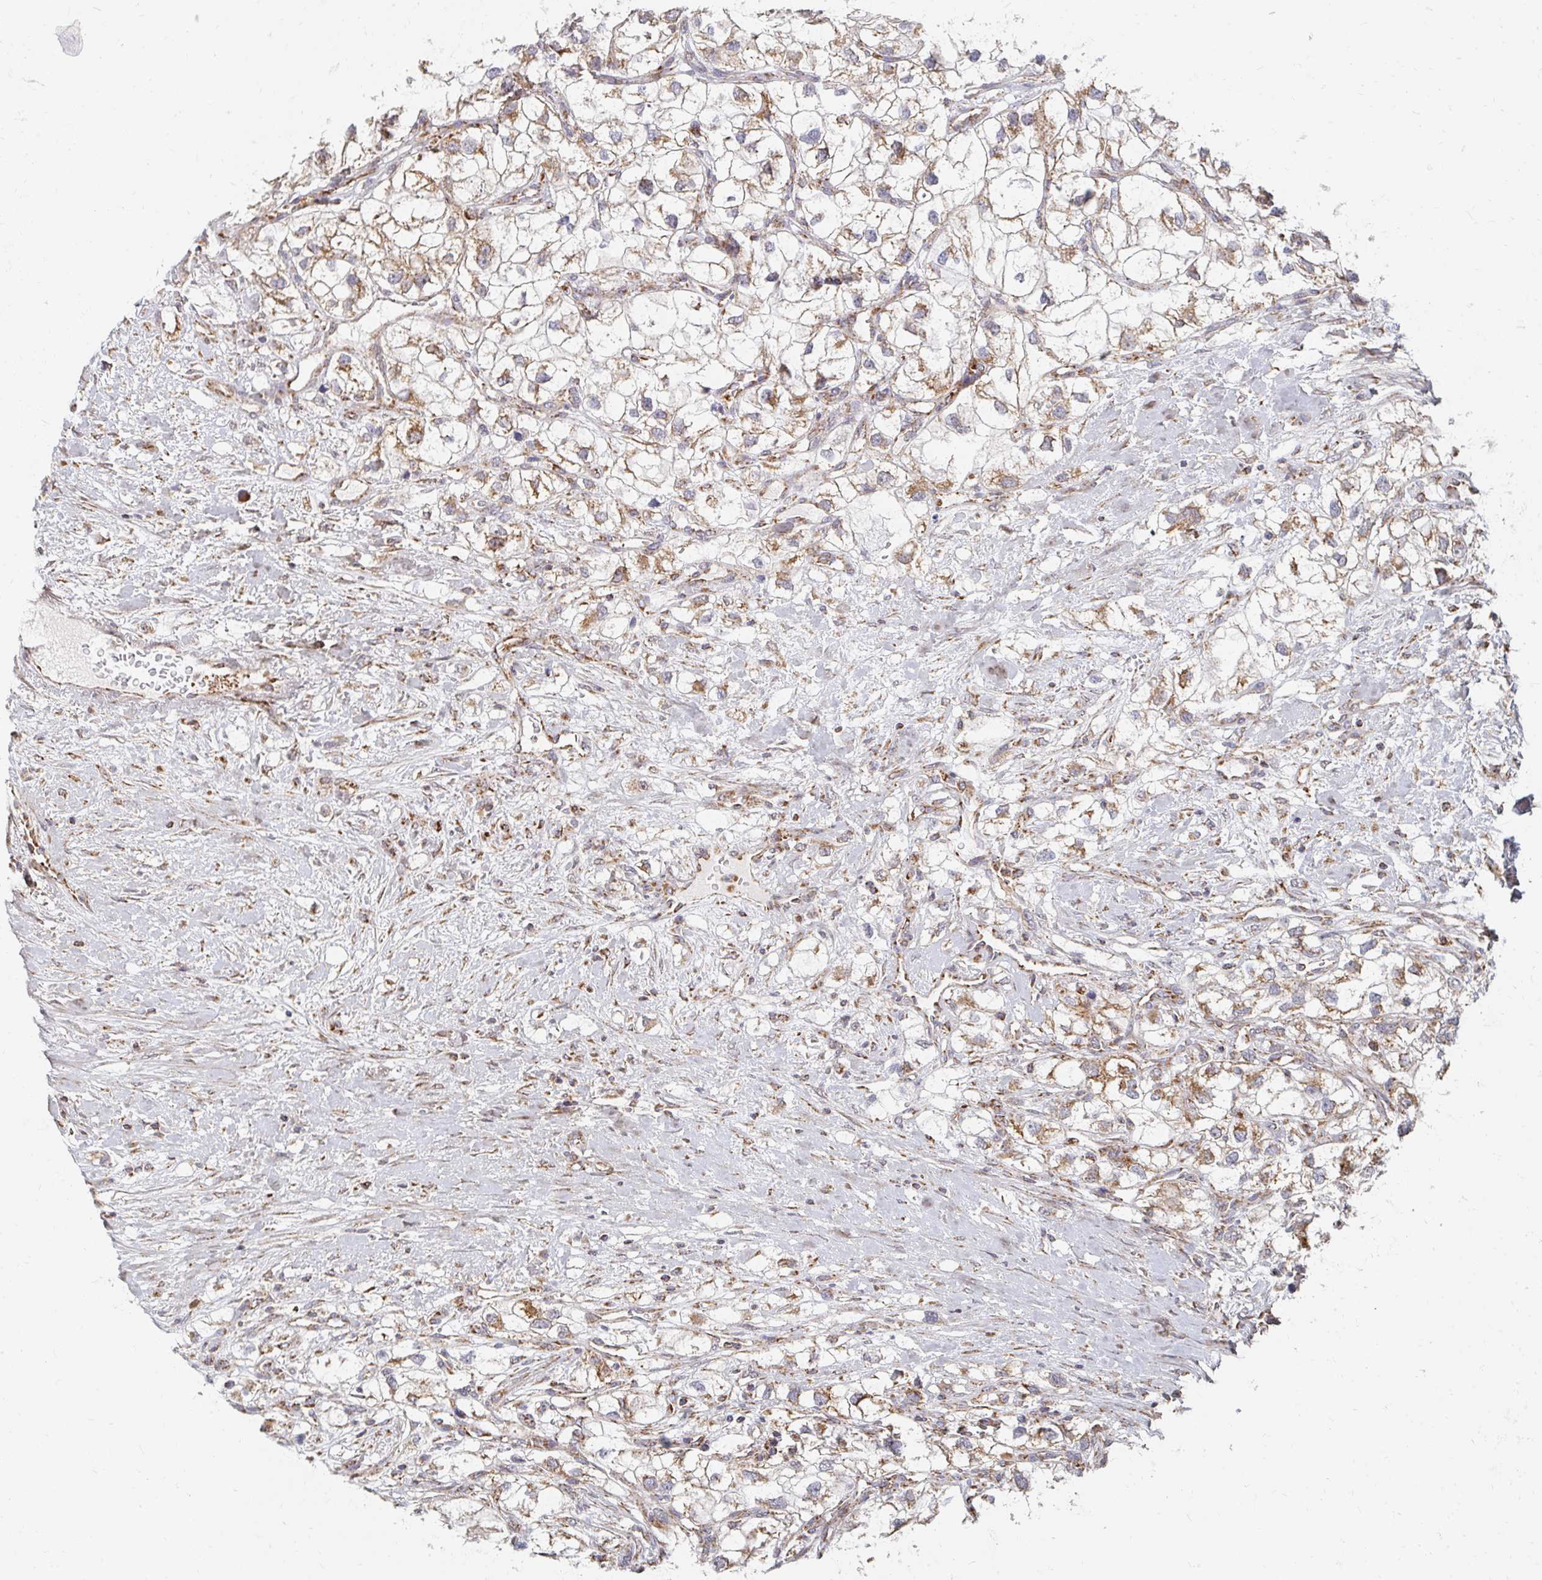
{"staining": {"intensity": "moderate", "quantity": "25%-75%", "location": "cytoplasmic/membranous"}, "tissue": "renal cancer", "cell_type": "Tumor cells", "image_type": "cancer", "snomed": [{"axis": "morphology", "description": "Adenocarcinoma, NOS"}, {"axis": "topography", "description": "Kidney"}], "caption": "Protein analysis of renal adenocarcinoma tissue reveals moderate cytoplasmic/membranous expression in about 25%-75% of tumor cells.", "gene": "MAVS", "patient": {"sex": "male", "age": 59}}